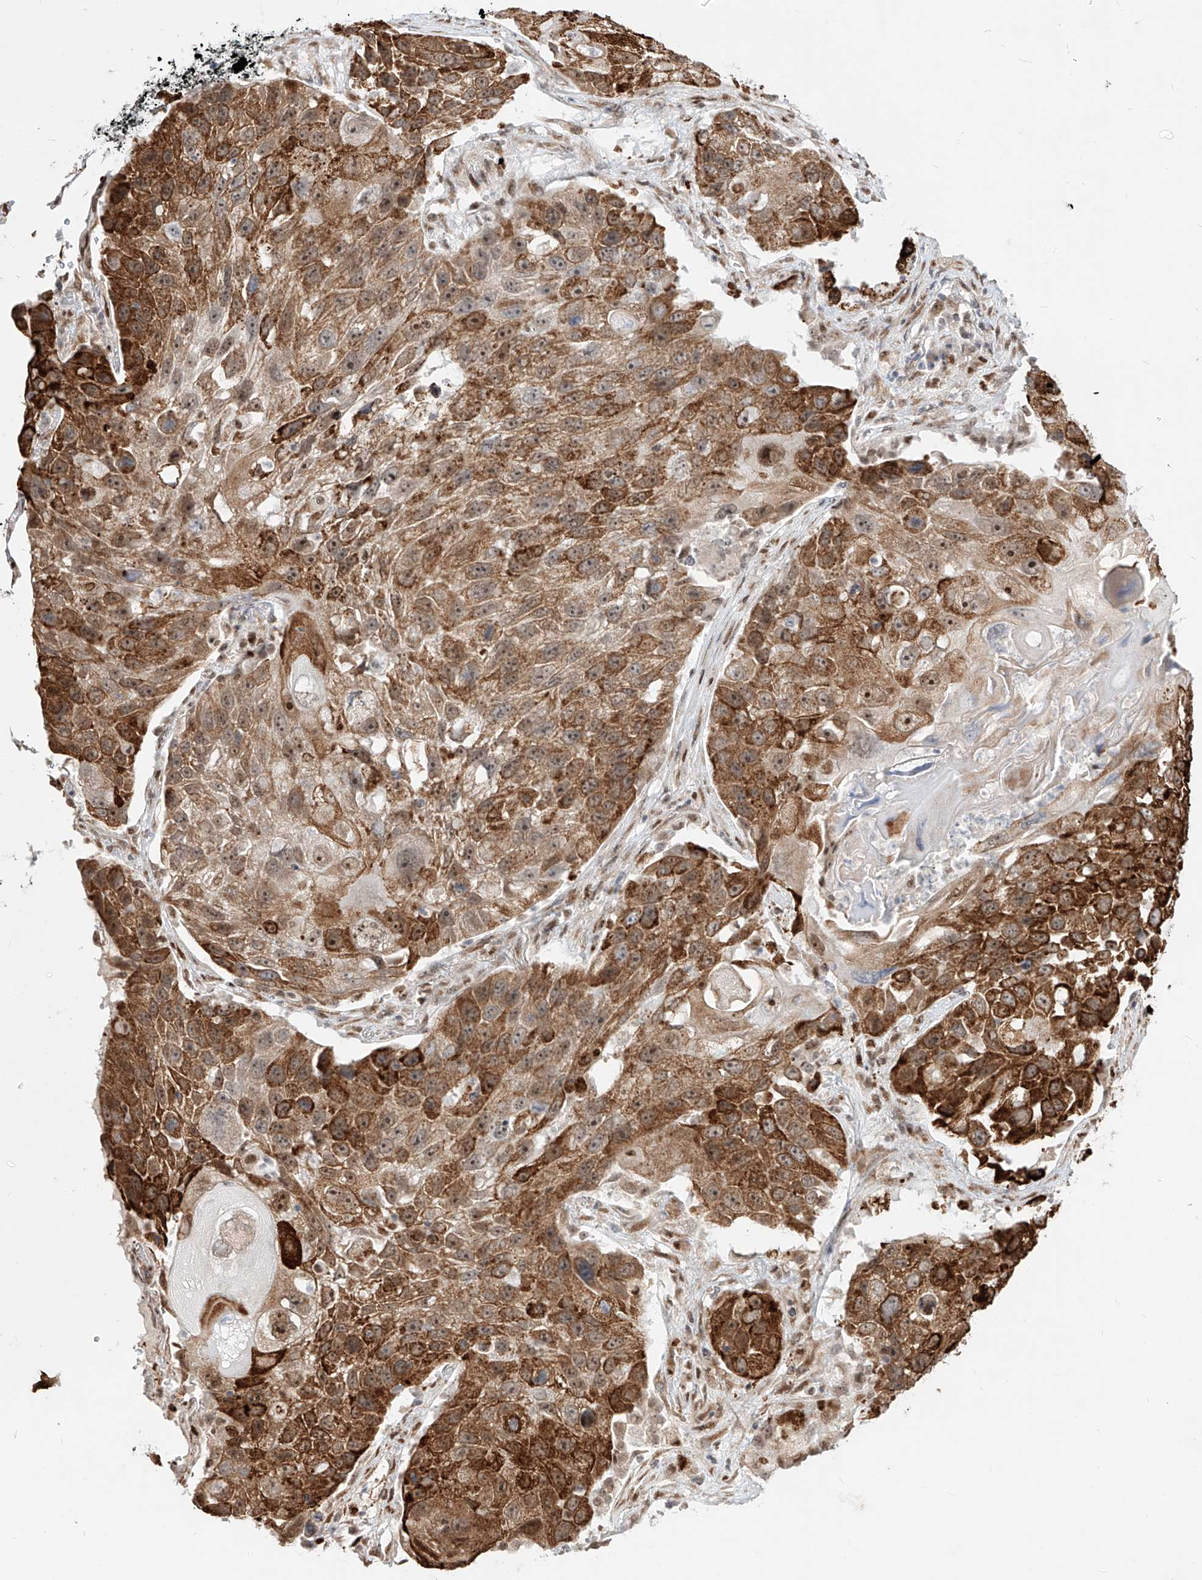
{"staining": {"intensity": "moderate", "quantity": ">75%", "location": "cytoplasmic/membranous,nuclear"}, "tissue": "lung cancer", "cell_type": "Tumor cells", "image_type": "cancer", "snomed": [{"axis": "morphology", "description": "Squamous cell carcinoma, NOS"}, {"axis": "topography", "description": "Lung"}], "caption": "Tumor cells demonstrate medium levels of moderate cytoplasmic/membranous and nuclear staining in about >75% of cells in human squamous cell carcinoma (lung). (IHC, brightfield microscopy, high magnification).", "gene": "ZNF710", "patient": {"sex": "male", "age": 61}}